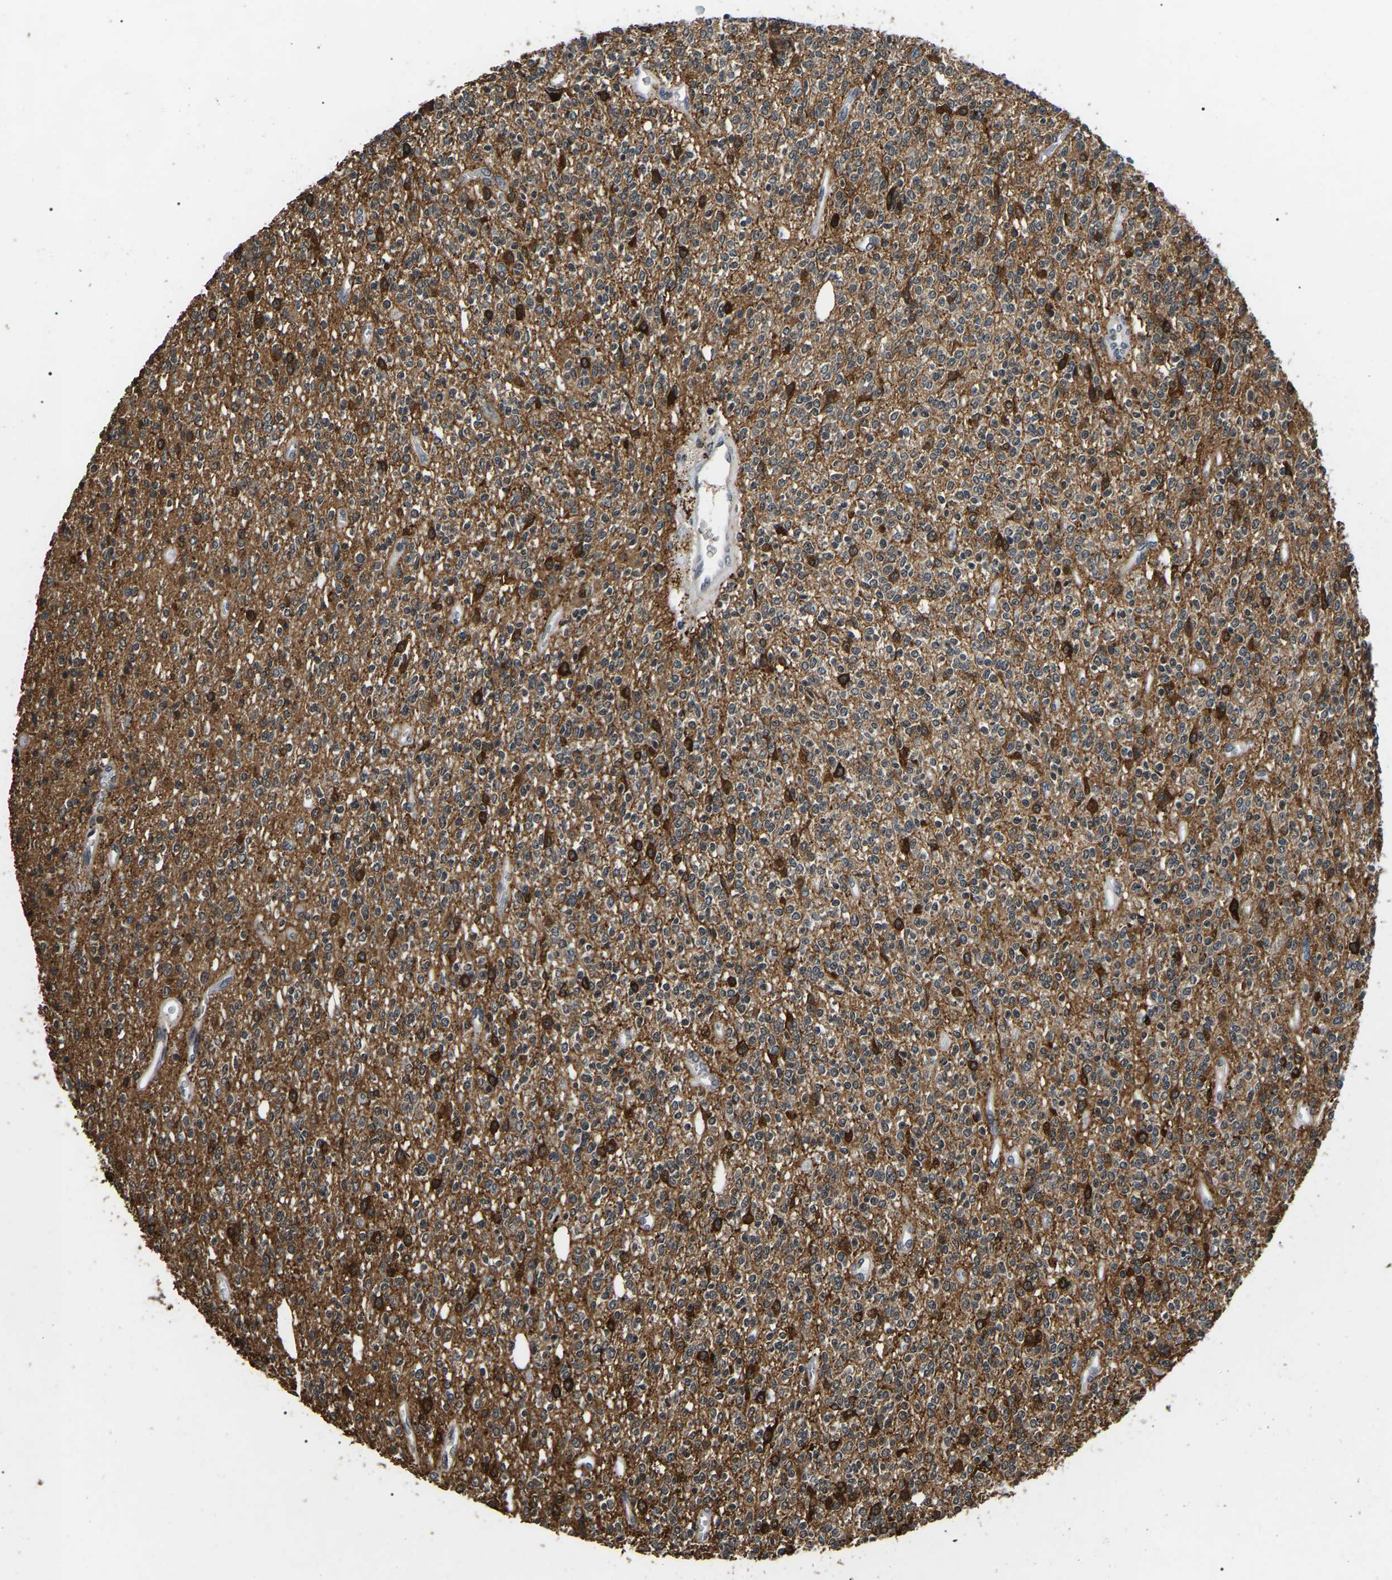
{"staining": {"intensity": "strong", "quantity": "25%-75%", "location": "cytoplasmic/membranous"}, "tissue": "glioma", "cell_type": "Tumor cells", "image_type": "cancer", "snomed": [{"axis": "morphology", "description": "Glioma, malignant, High grade"}, {"axis": "topography", "description": "Brain"}], "caption": "Immunohistochemistry staining of glioma, which demonstrates high levels of strong cytoplasmic/membranous staining in approximately 25%-75% of tumor cells indicating strong cytoplasmic/membranous protein expression. The staining was performed using DAB (brown) for protein detection and nuclei were counterstained in hematoxylin (blue).", "gene": "PPM1E", "patient": {"sex": "male", "age": 34}}